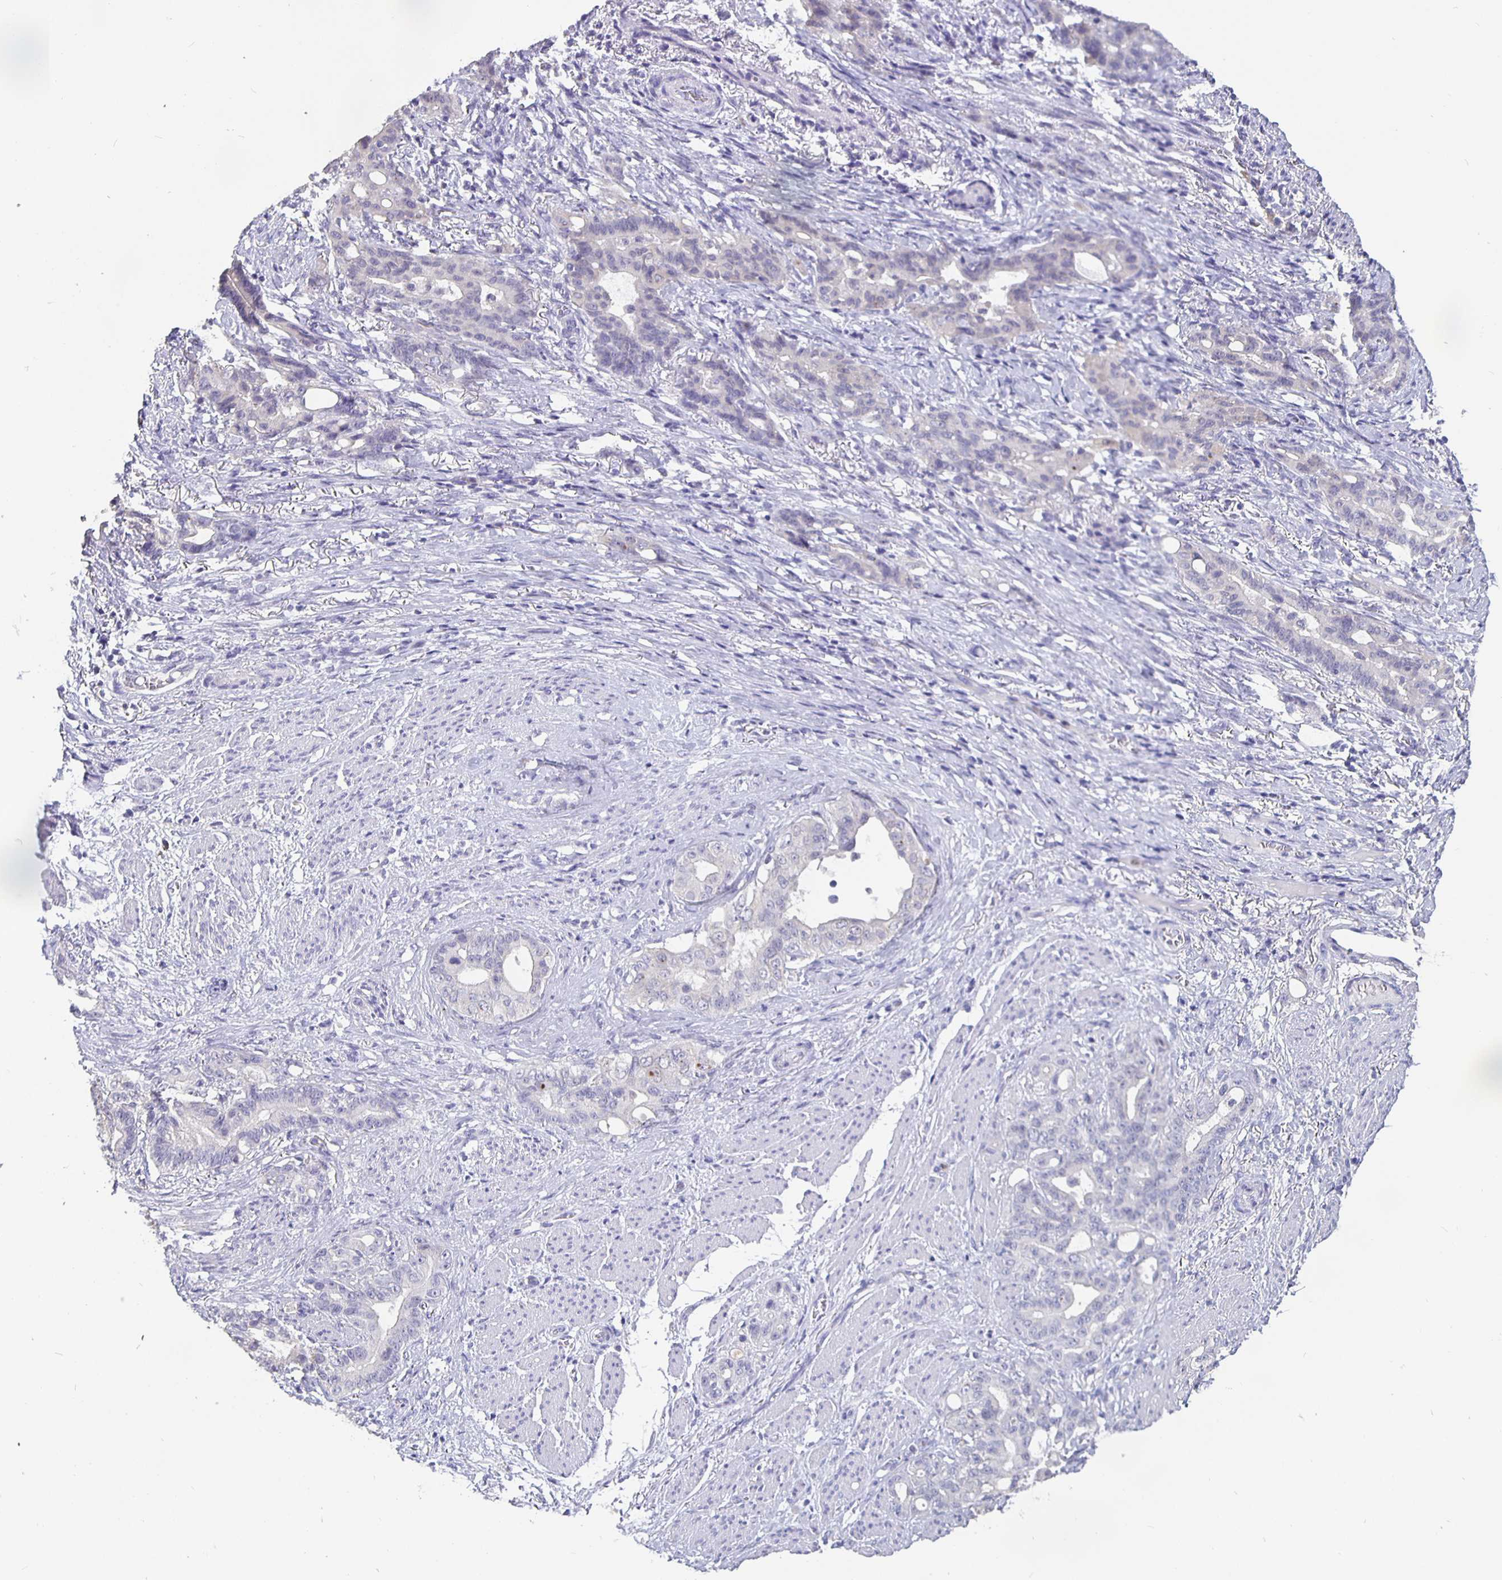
{"staining": {"intensity": "negative", "quantity": "none", "location": "none"}, "tissue": "stomach cancer", "cell_type": "Tumor cells", "image_type": "cancer", "snomed": [{"axis": "morphology", "description": "Normal tissue, NOS"}, {"axis": "morphology", "description": "Adenocarcinoma, NOS"}, {"axis": "topography", "description": "Esophagus"}, {"axis": "topography", "description": "Stomach, upper"}], "caption": "IHC of stomach adenocarcinoma demonstrates no staining in tumor cells.", "gene": "GPX4", "patient": {"sex": "male", "age": 62}}